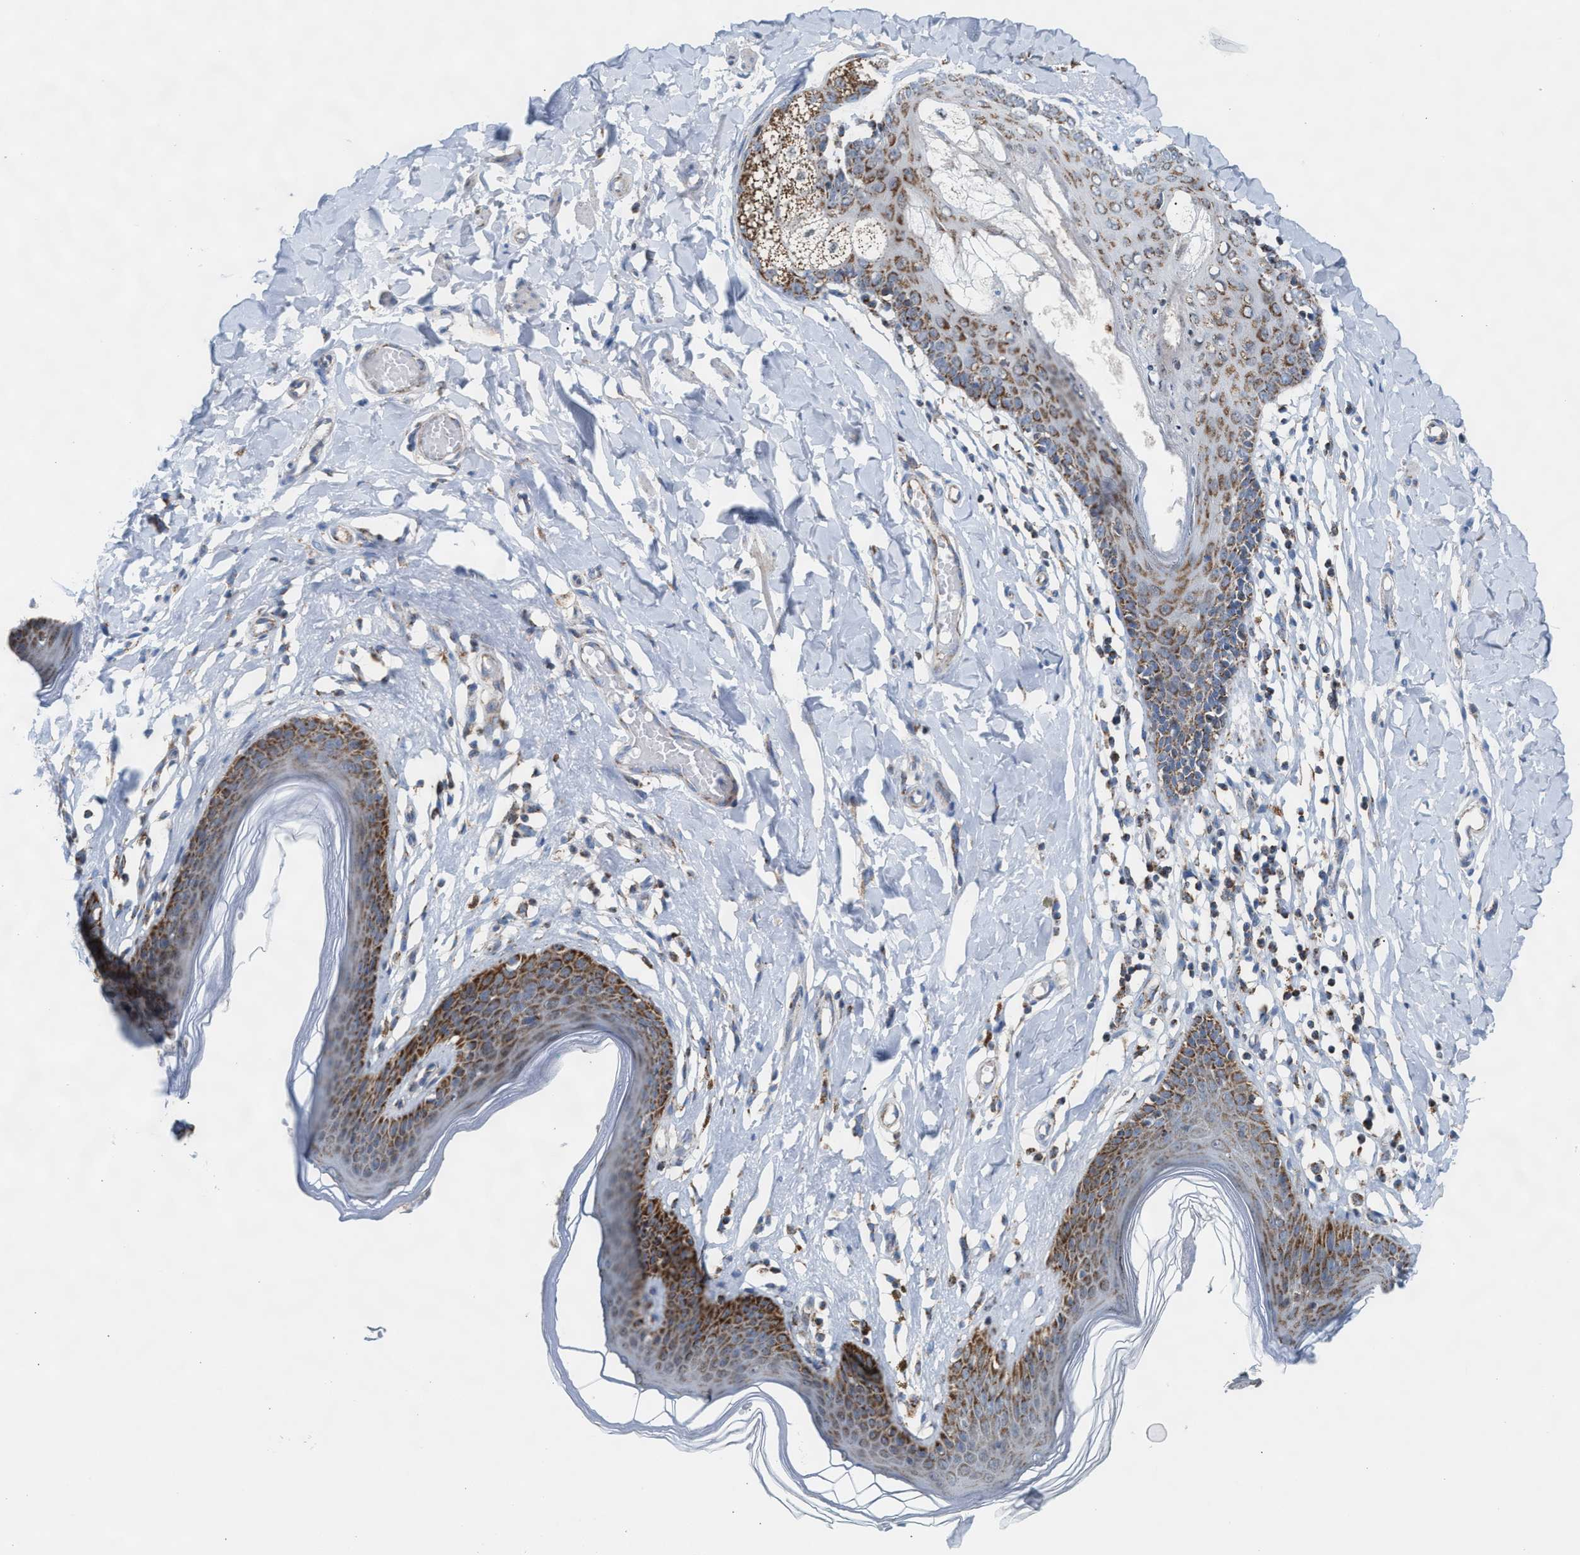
{"staining": {"intensity": "moderate", "quantity": ">75%", "location": "cytoplasmic/membranous"}, "tissue": "skin", "cell_type": "Epidermal cells", "image_type": "normal", "snomed": [{"axis": "morphology", "description": "Normal tissue, NOS"}, {"axis": "topography", "description": "Vulva"}], "caption": "This is a histology image of immunohistochemistry staining of unremarkable skin, which shows moderate positivity in the cytoplasmic/membranous of epidermal cells.", "gene": "PMPCA", "patient": {"sex": "female", "age": 66}}